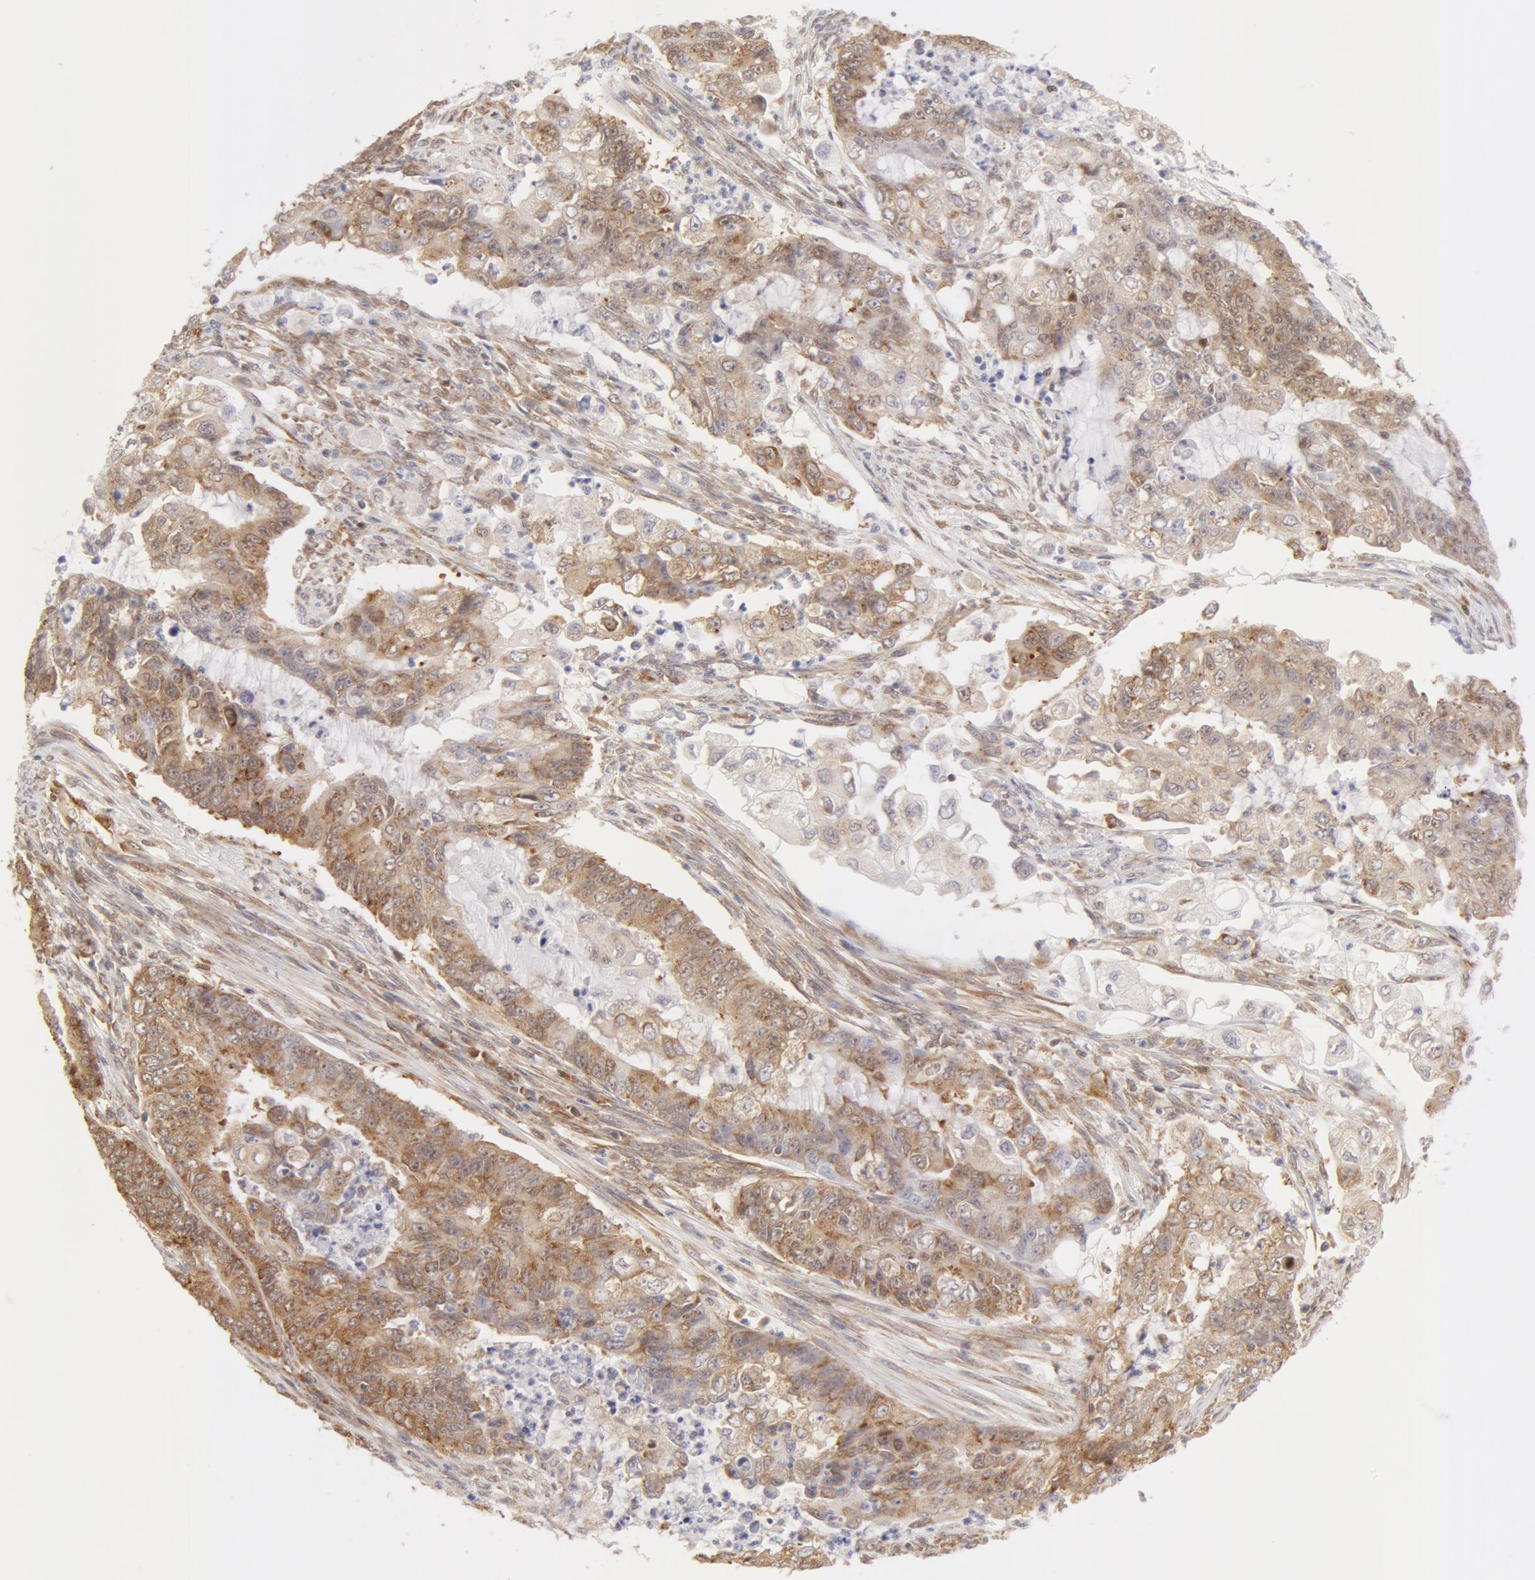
{"staining": {"intensity": "weak", "quantity": "25%-75%", "location": "cytoplasmic/membranous"}, "tissue": "endometrial cancer", "cell_type": "Tumor cells", "image_type": "cancer", "snomed": [{"axis": "morphology", "description": "Adenocarcinoma, NOS"}, {"axis": "topography", "description": "Endometrium"}], "caption": "A low amount of weak cytoplasmic/membranous expression is seen in approximately 25%-75% of tumor cells in endometrial cancer tissue. (brown staining indicates protein expression, while blue staining denotes nuclei).", "gene": "DDX3Y", "patient": {"sex": "female", "age": 75}}